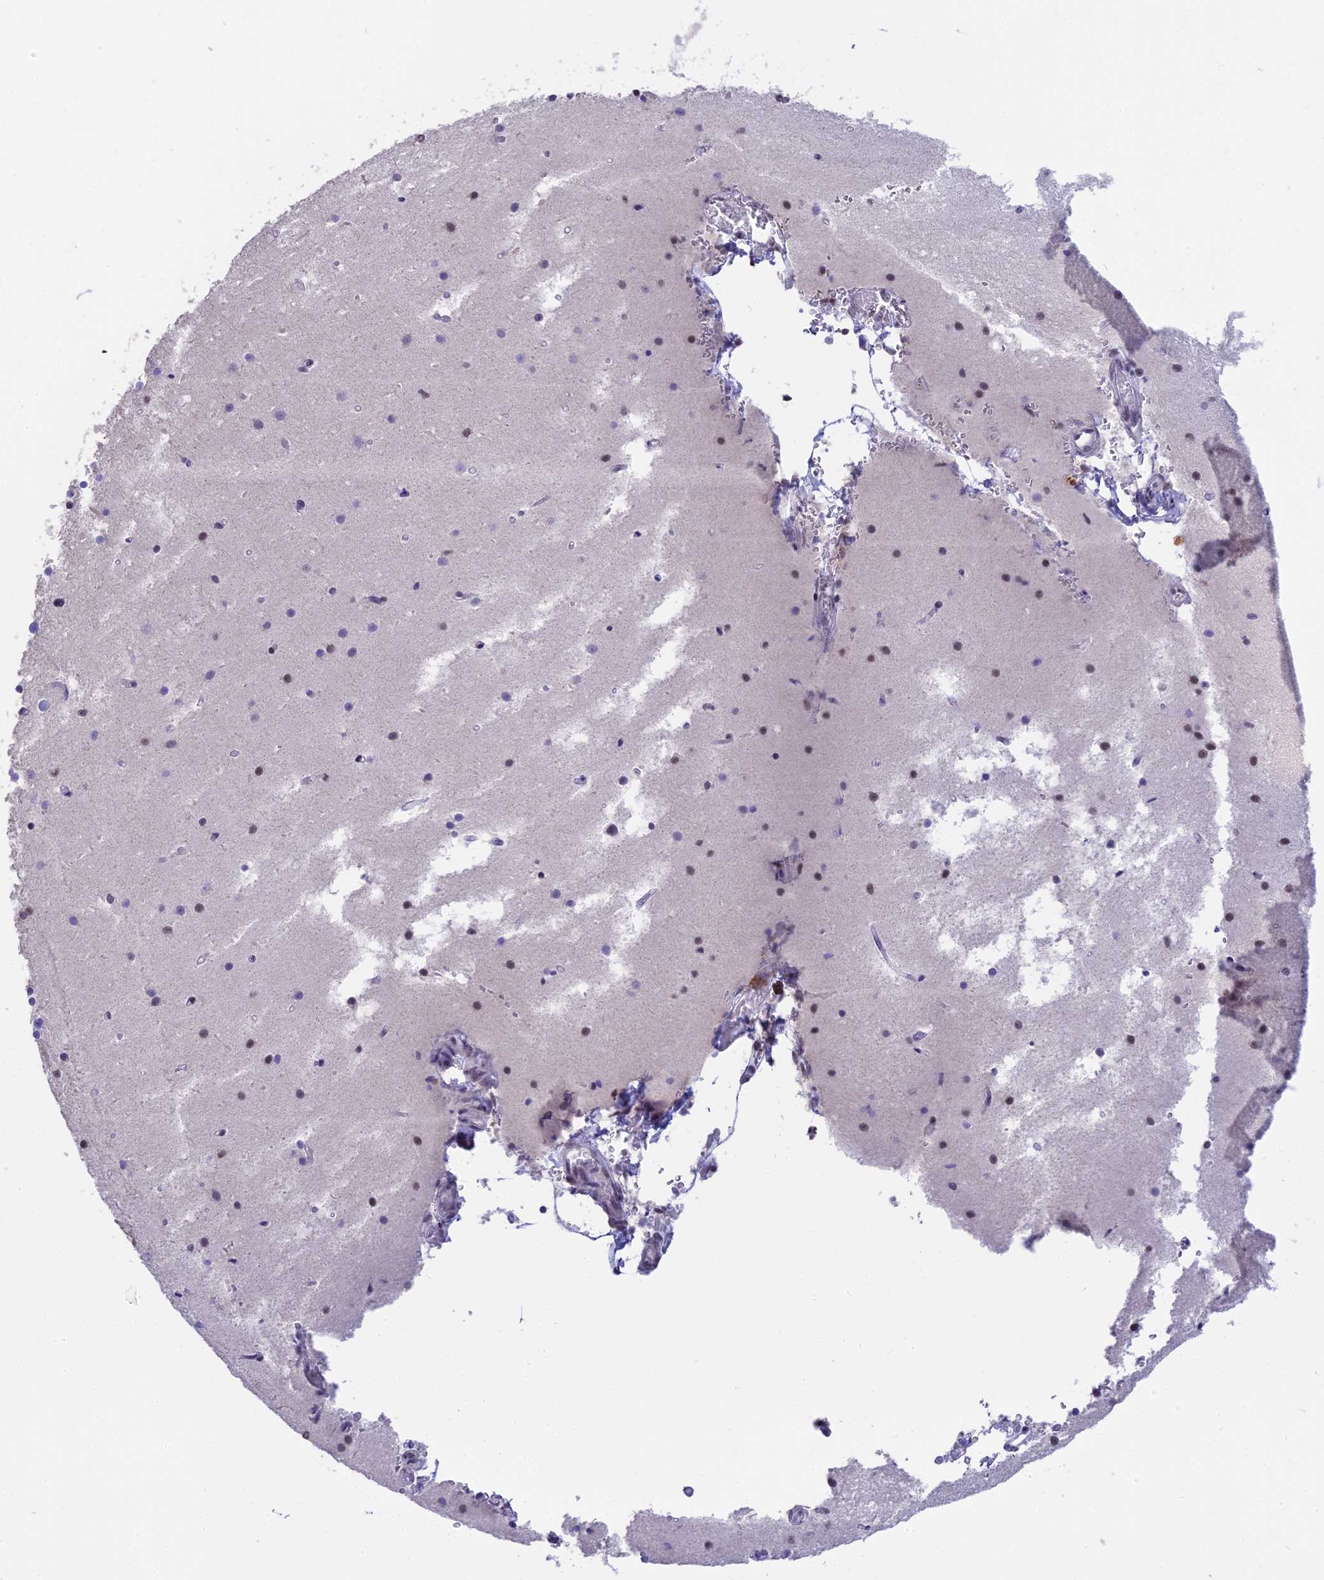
{"staining": {"intensity": "negative", "quantity": "none", "location": "none"}, "tissue": "cerebellum", "cell_type": "Cells in granular layer", "image_type": "normal", "snomed": [{"axis": "morphology", "description": "Normal tissue, NOS"}, {"axis": "topography", "description": "Cerebellum"}], "caption": "Micrograph shows no protein expression in cells in granular layer of unremarkable cerebellum. The staining is performed using DAB brown chromogen with nuclei counter-stained in using hematoxylin.", "gene": "SETD2", "patient": {"sex": "male", "age": 54}}